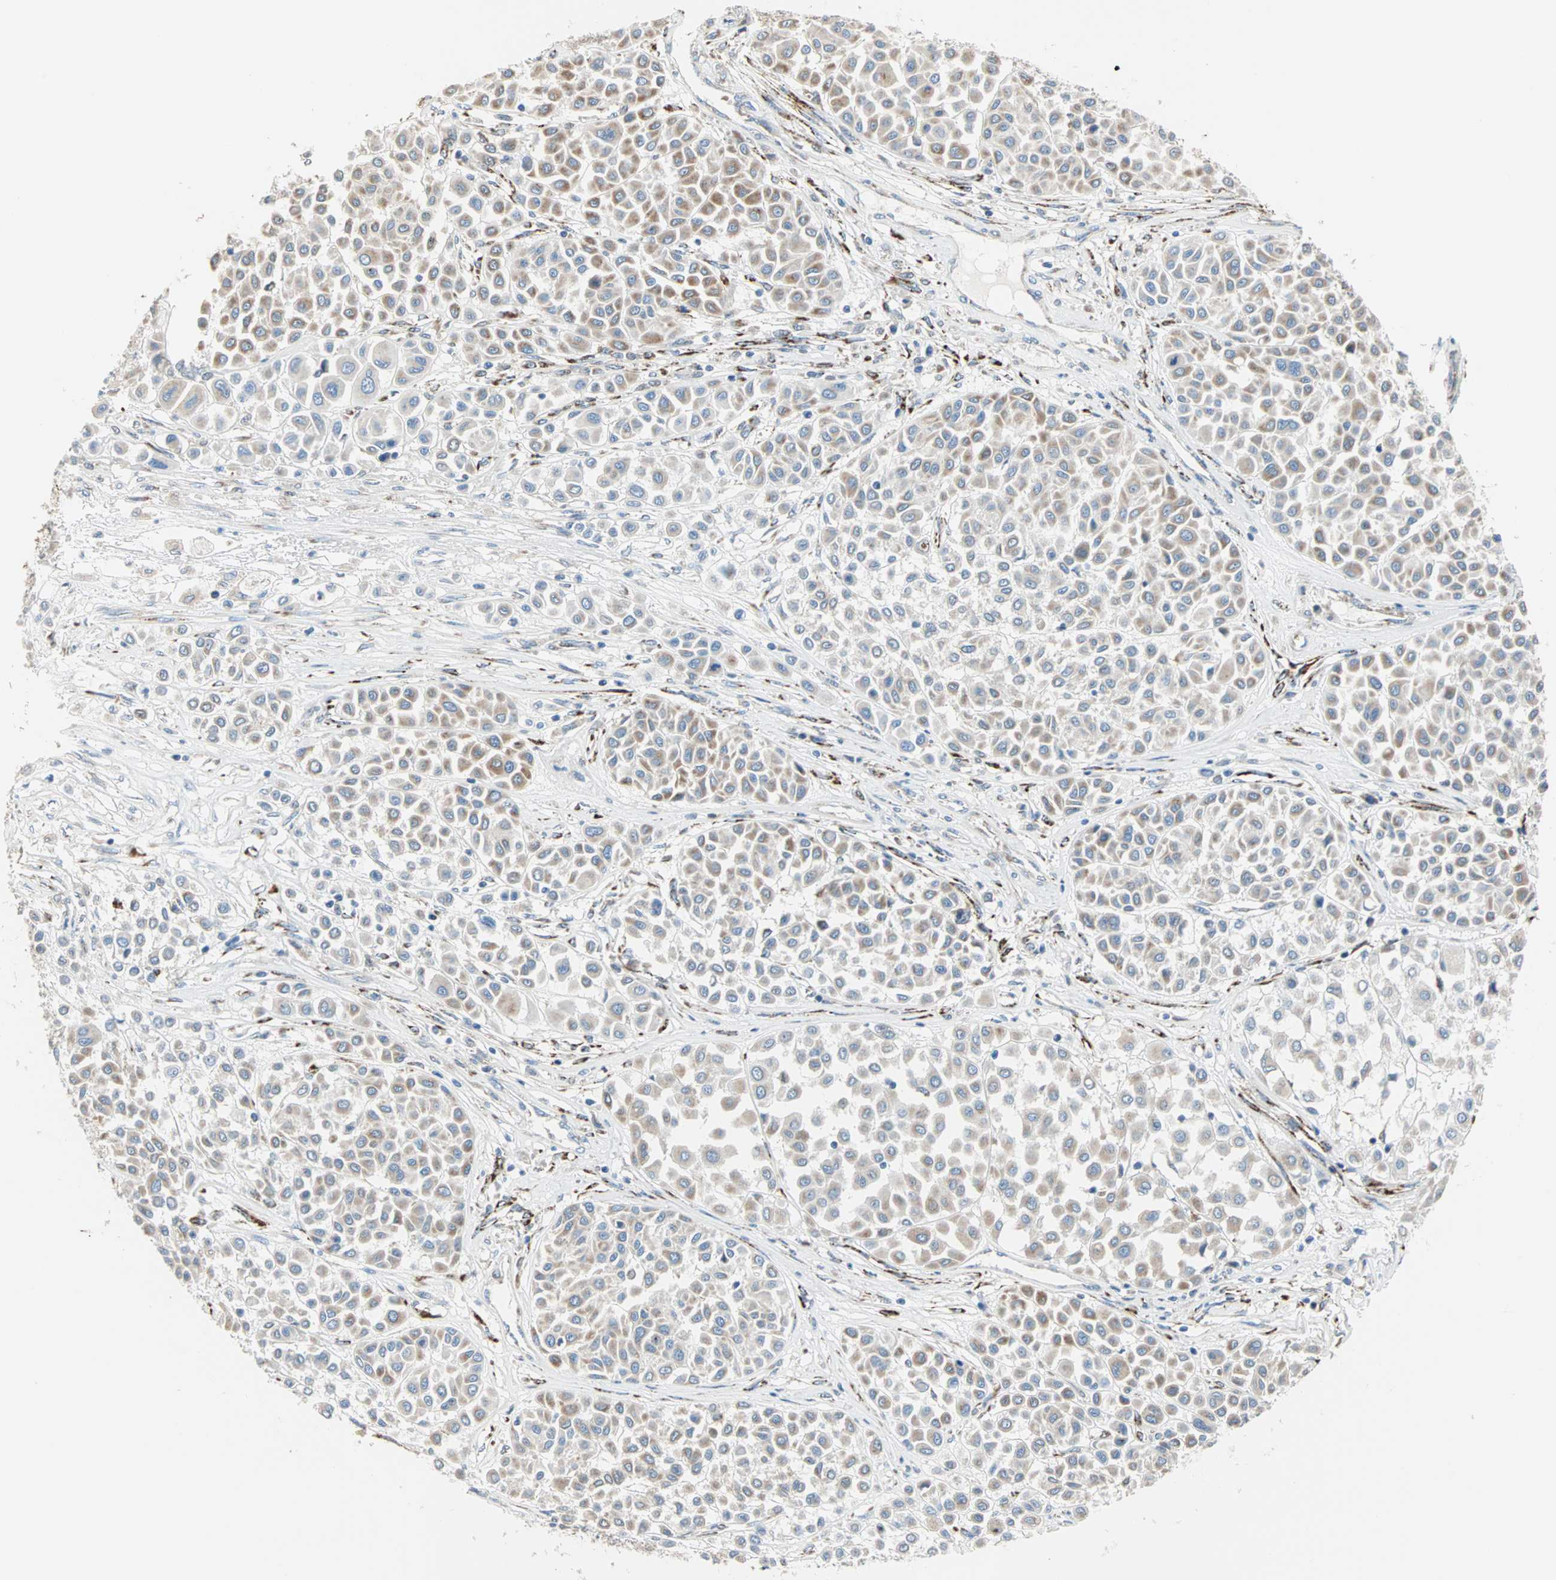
{"staining": {"intensity": "strong", "quantity": "25%-75%", "location": "cytoplasmic/membranous"}, "tissue": "melanoma", "cell_type": "Tumor cells", "image_type": "cancer", "snomed": [{"axis": "morphology", "description": "Malignant melanoma, Metastatic site"}, {"axis": "topography", "description": "Soft tissue"}], "caption": "Human malignant melanoma (metastatic site) stained with a protein marker demonstrates strong staining in tumor cells.", "gene": "TST", "patient": {"sex": "male", "age": 41}}